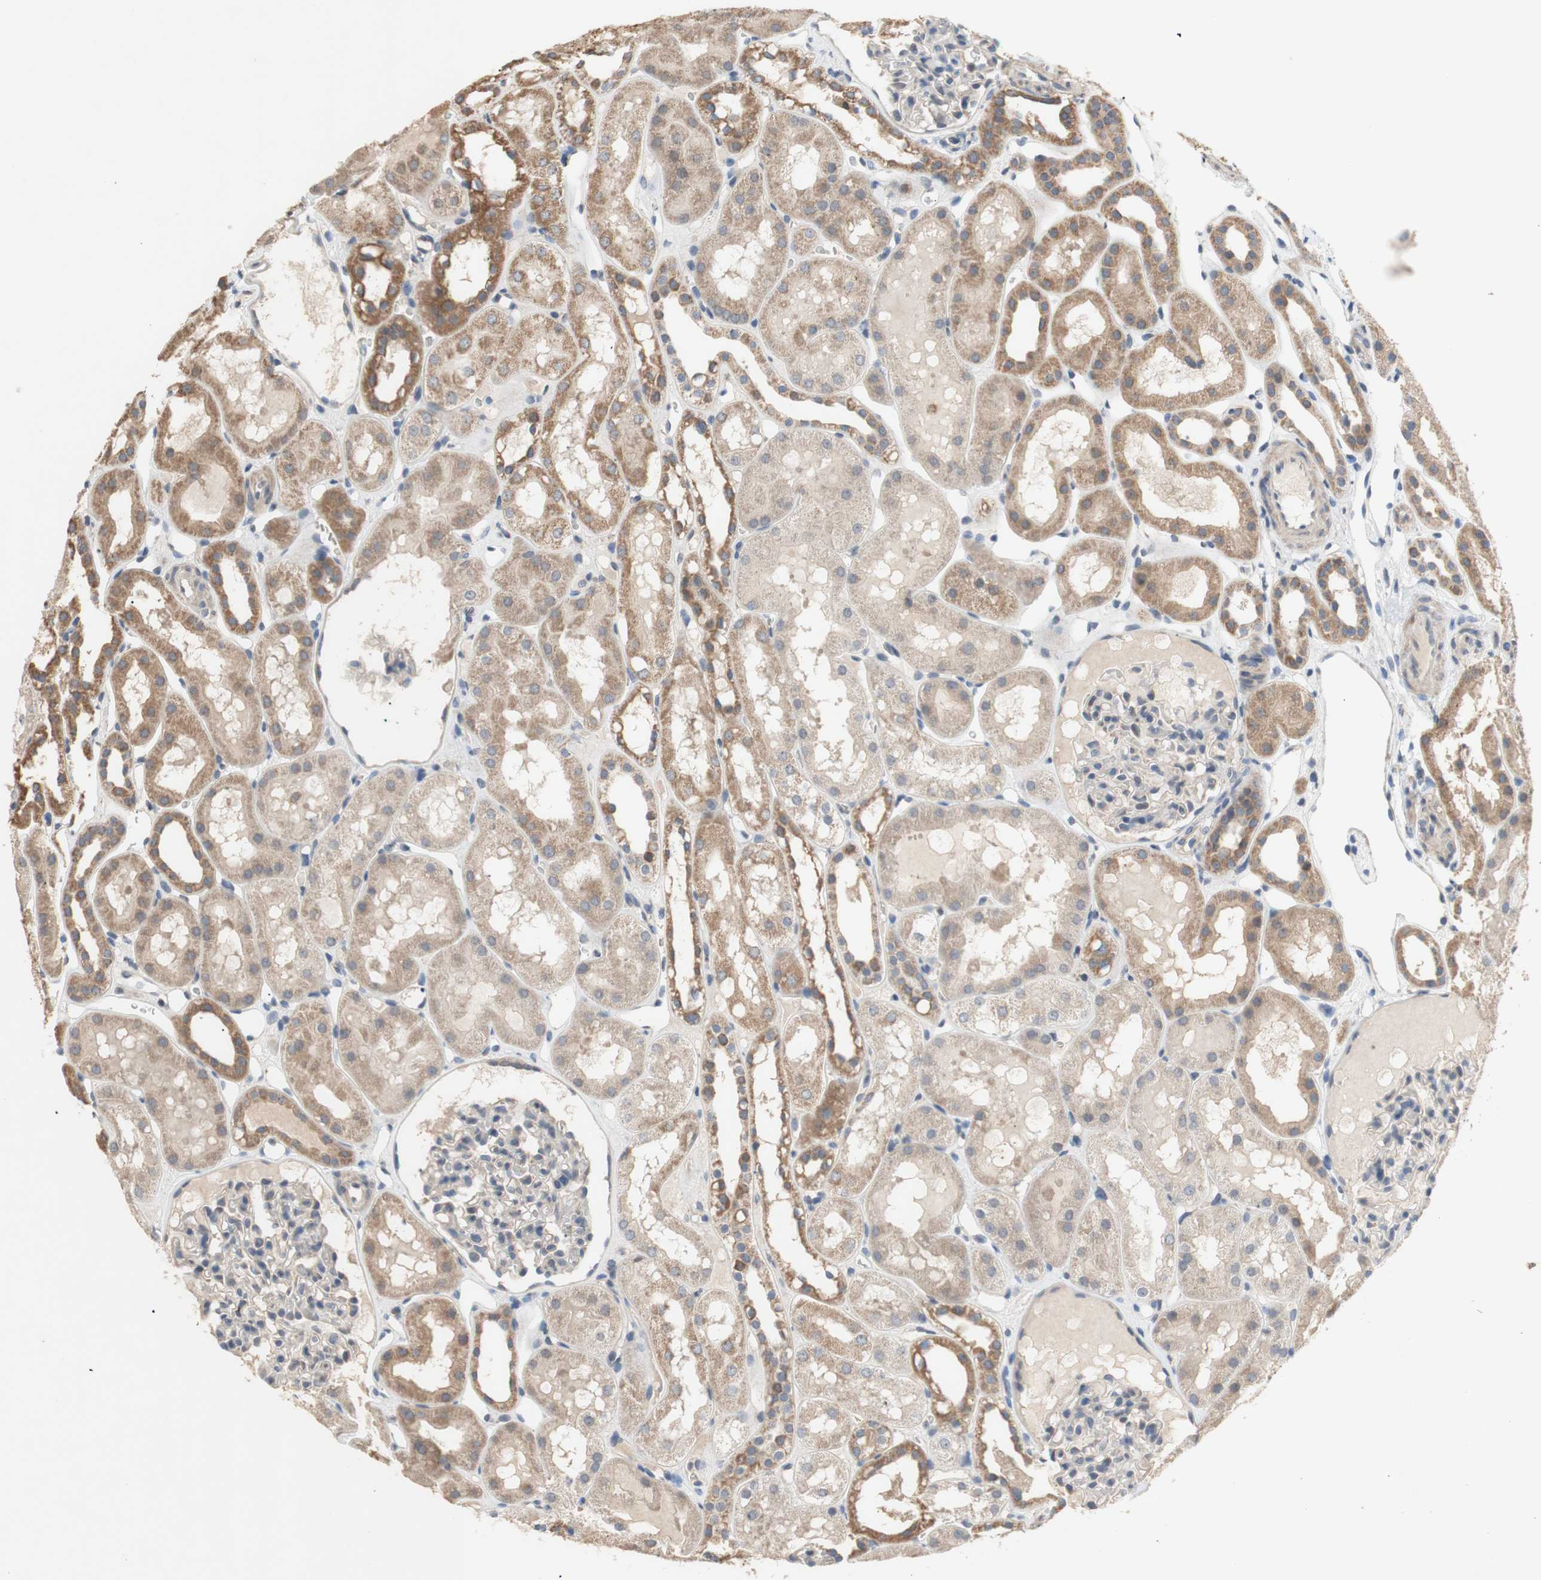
{"staining": {"intensity": "negative", "quantity": "none", "location": "none"}, "tissue": "kidney", "cell_type": "Cells in glomeruli", "image_type": "normal", "snomed": [{"axis": "morphology", "description": "Normal tissue, NOS"}, {"axis": "topography", "description": "Kidney"}, {"axis": "topography", "description": "Urinary bladder"}], "caption": "Immunohistochemistry (IHC) of normal kidney exhibits no staining in cells in glomeruli.", "gene": "PTGIS", "patient": {"sex": "male", "age": 16}}